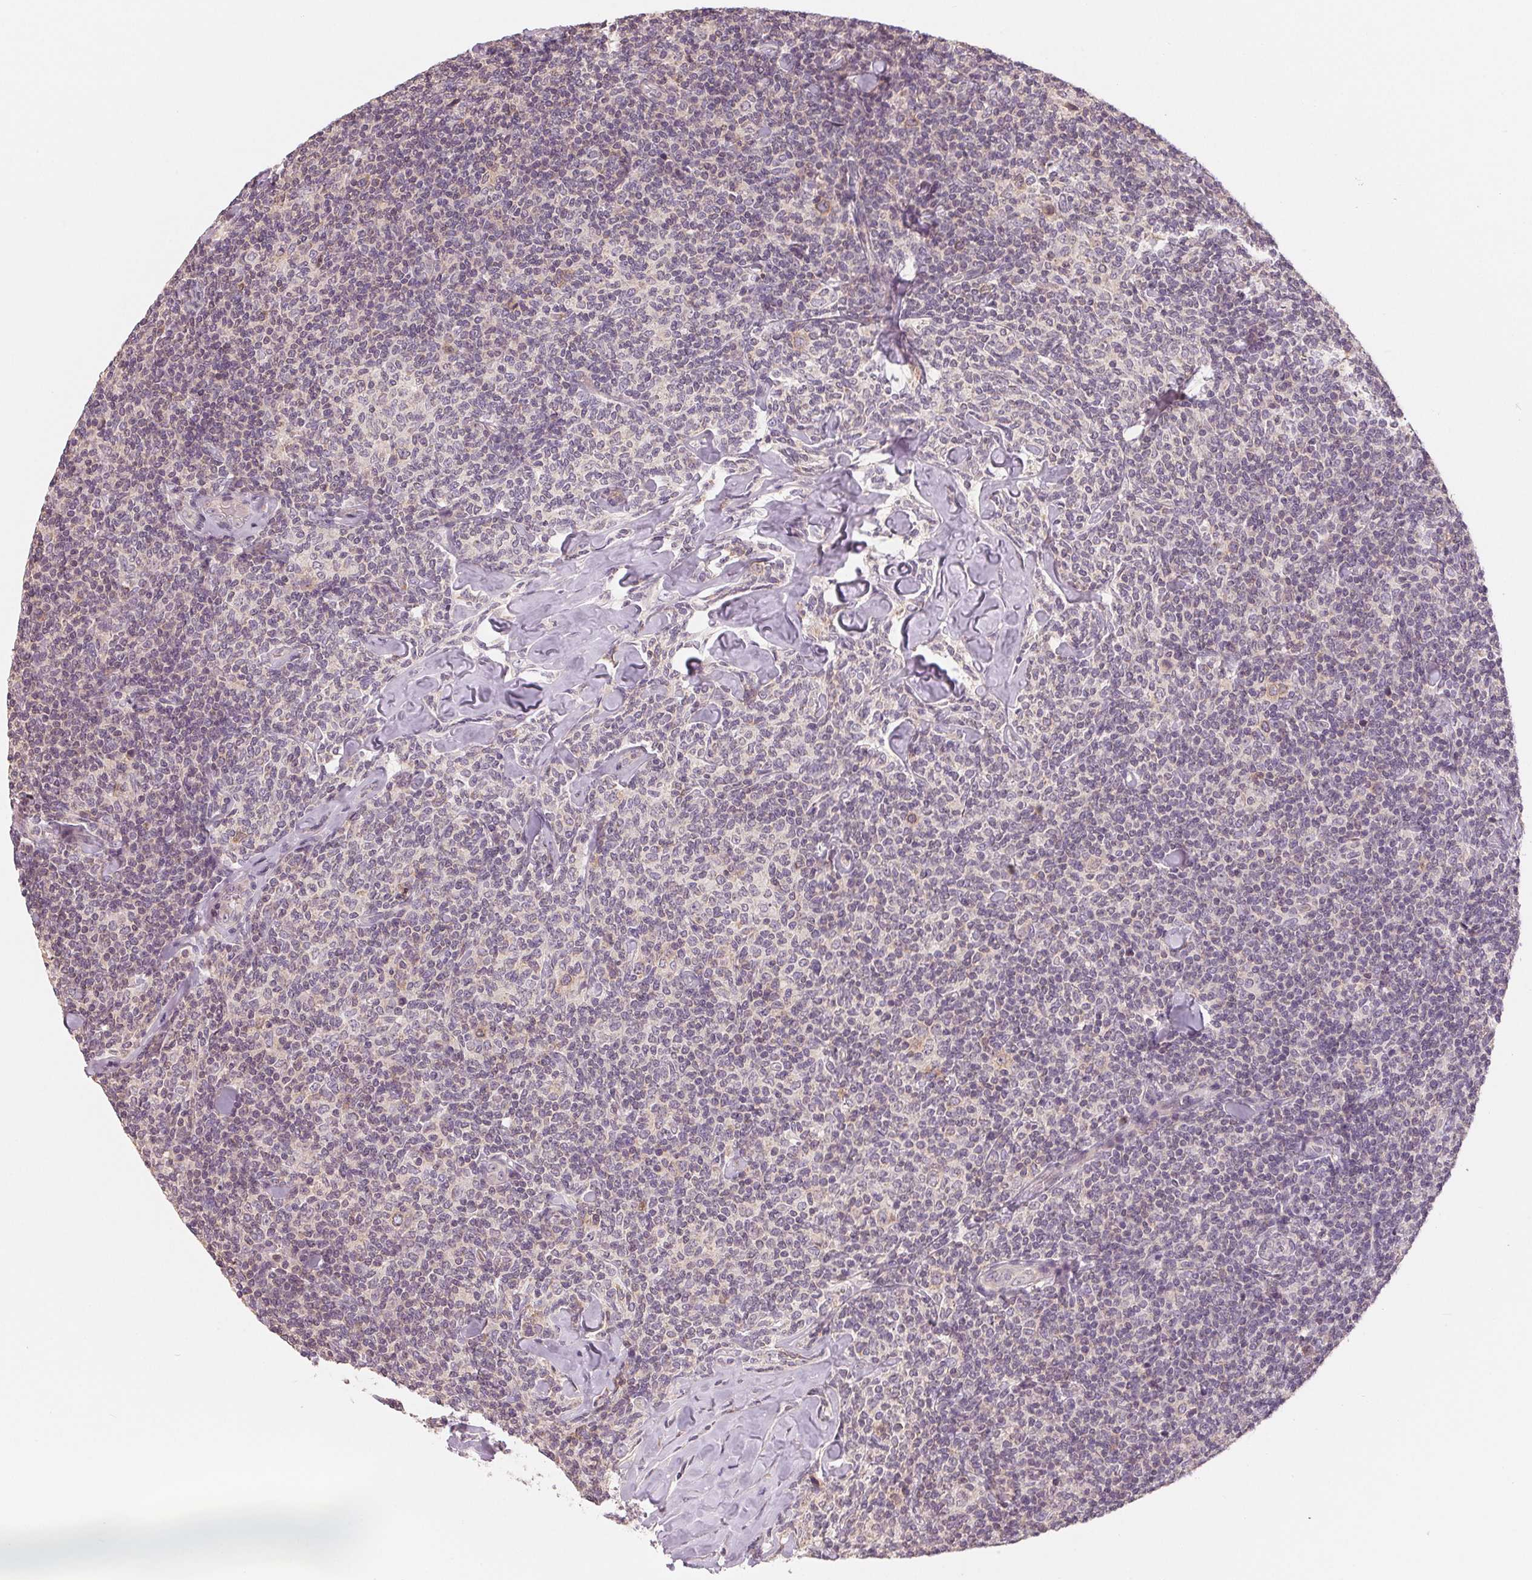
{"staining": {"intensity": "negative", "quantity": "none", "location": "none"}, "tissue": "lymphoma", "cell_type": "Tumor cells", "image_type": "cancer", "snomed": [{"axis": "morphology", "description": "Malignant lymphoma, non-Hodgkin's type, Low grade"}, {"axis": "topography", "description": "Lymph node"}], "caption": "A photomicrograph of human malignant lymphoma, non-Hodgkin's type (low-grade) is negative for staining in tumor cells. (DAB immunohistochemistry with hematoxylin counter stain).", "gene": "AQP8", "patient": {"sex": "female", "age": 56}}